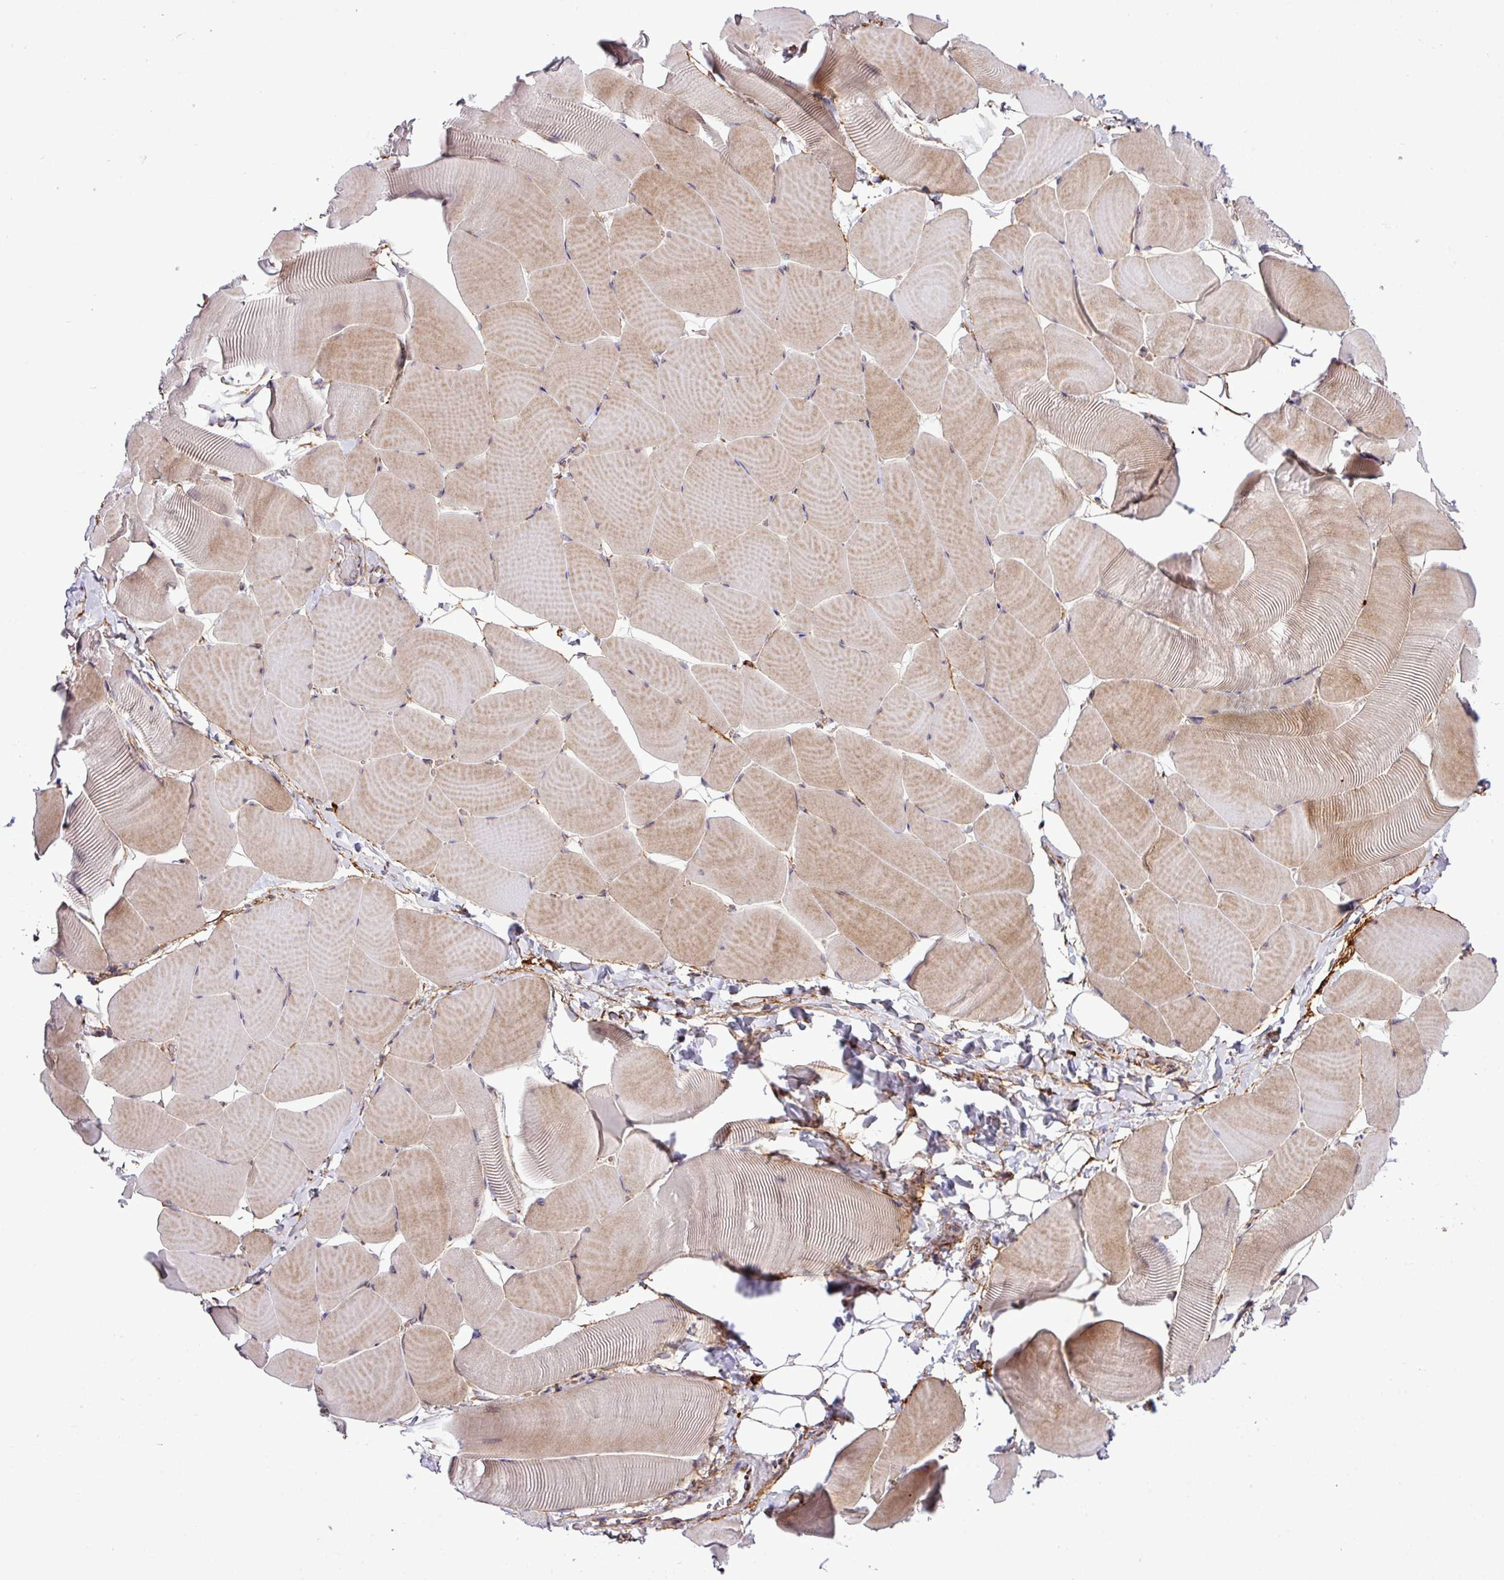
{"staining": {"intensity": "moderate", "quantity": ">75%", "location": "cytoplasmic/membranous"}, "tissue": "skeletal muscle", "cell_type": "Myocytes", "image_type": "normal", "snomed": [{"axis": "morphology", "description": "Normal tissue, NOS"}, {"axis": "topography", "description": "Skeletal muscle"}], "caption": "Immunohistochemical staining of benign skeletal muscle displays moderate cytoplasmic/membranous protein staining in approximately >75% of myocytes.", "gene": "ZNF569", "patient": {"sex": "male", "age": 25}}